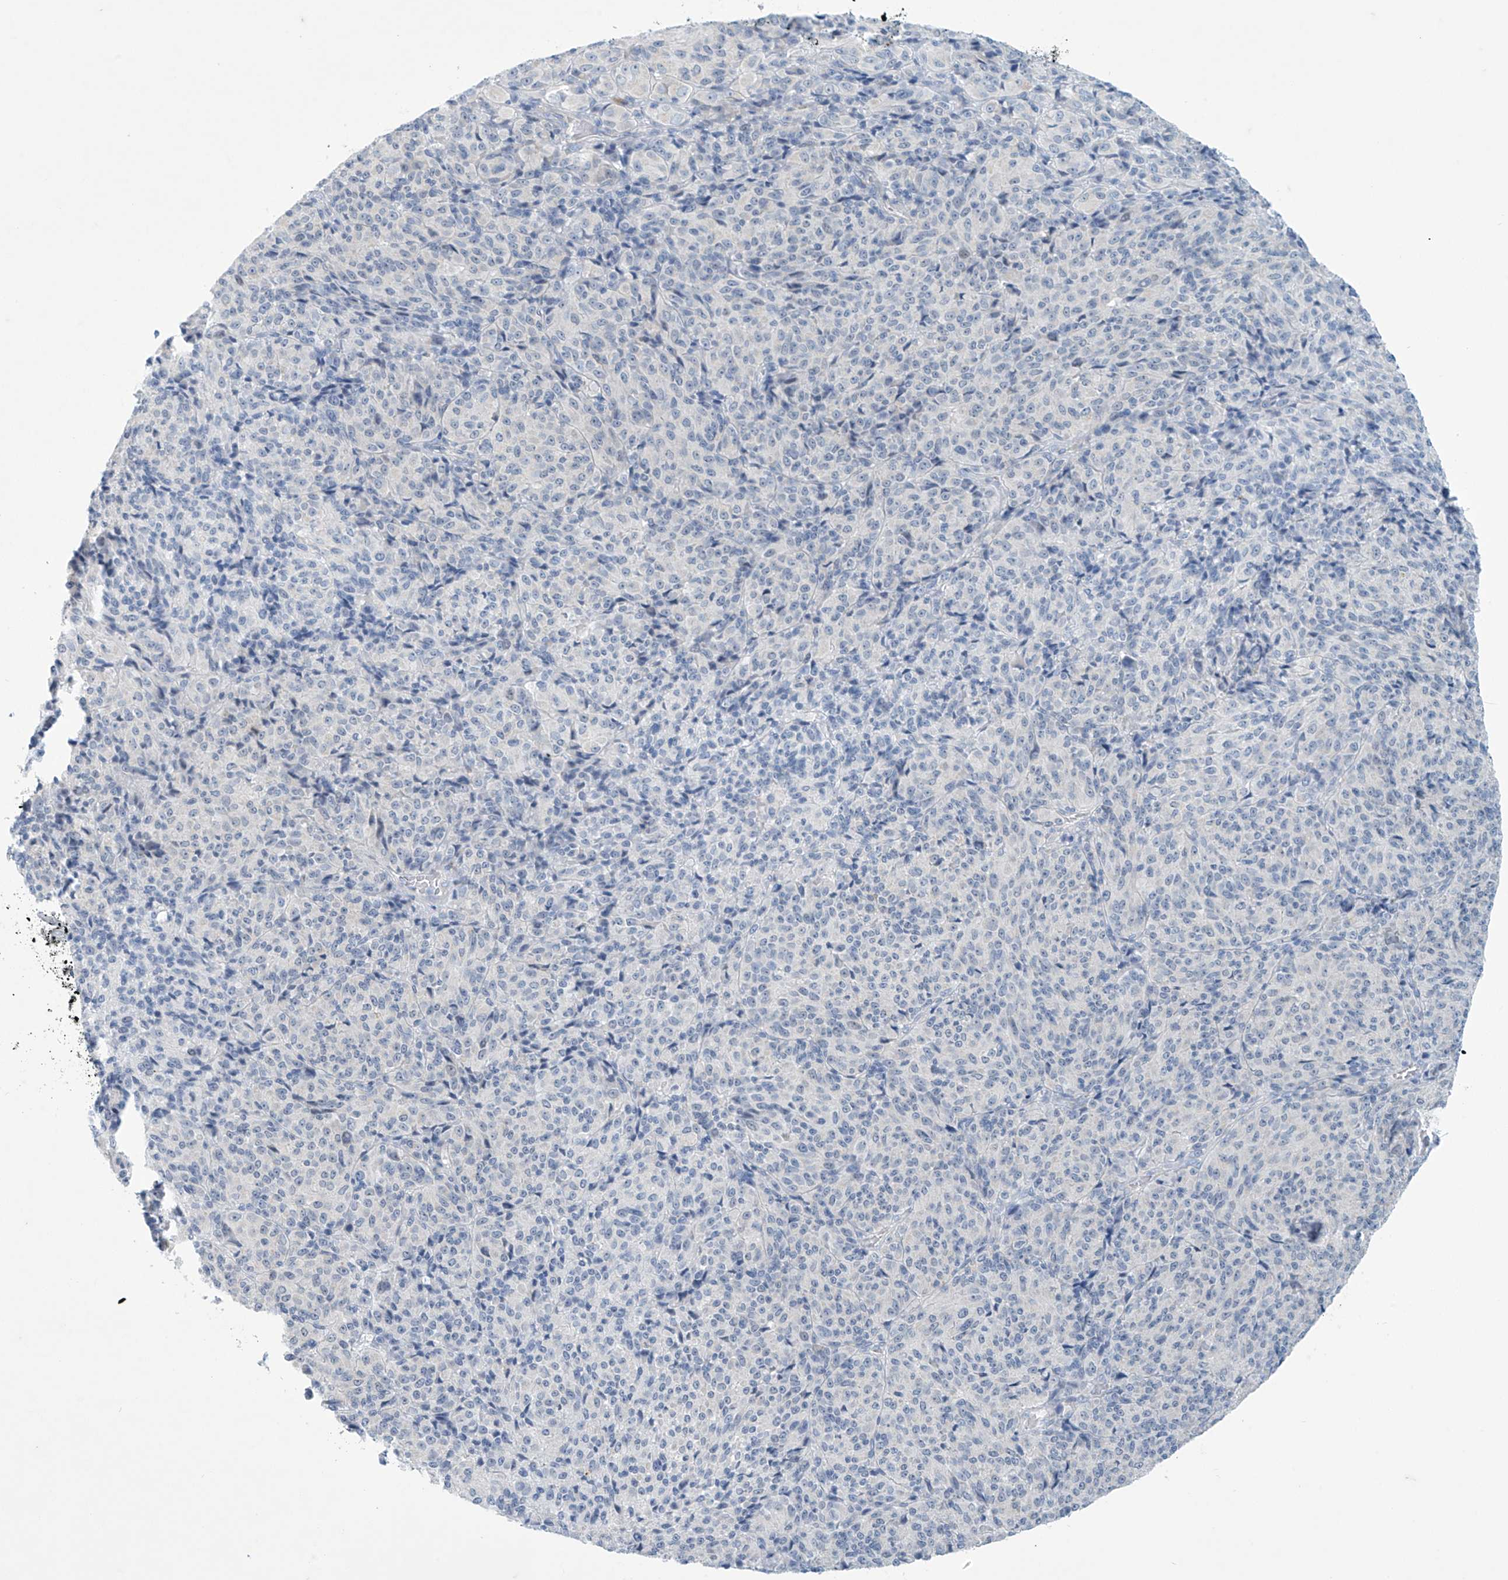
{"staining": {"intensity": "negative", "quantity": "none", "location": "none"}, "tissue": "melanoma", "cell_type": "Tumor cells", "image_type": "cancer", "snomed": [{"axis": "morphology", "description": "Malignant melanoma, Metastatic site"}, {"axis": "topography", "description": "Brain"}], "caption": "This photomicrograph is of malignant melanoma (metastatic site) stained with IHC to label a protein in brown with the nuclei are counter-stained blue. There is no positivity in tumor cells.", "gene": "SLC35A5", "patient": {"sex": "female", "age": 56}}